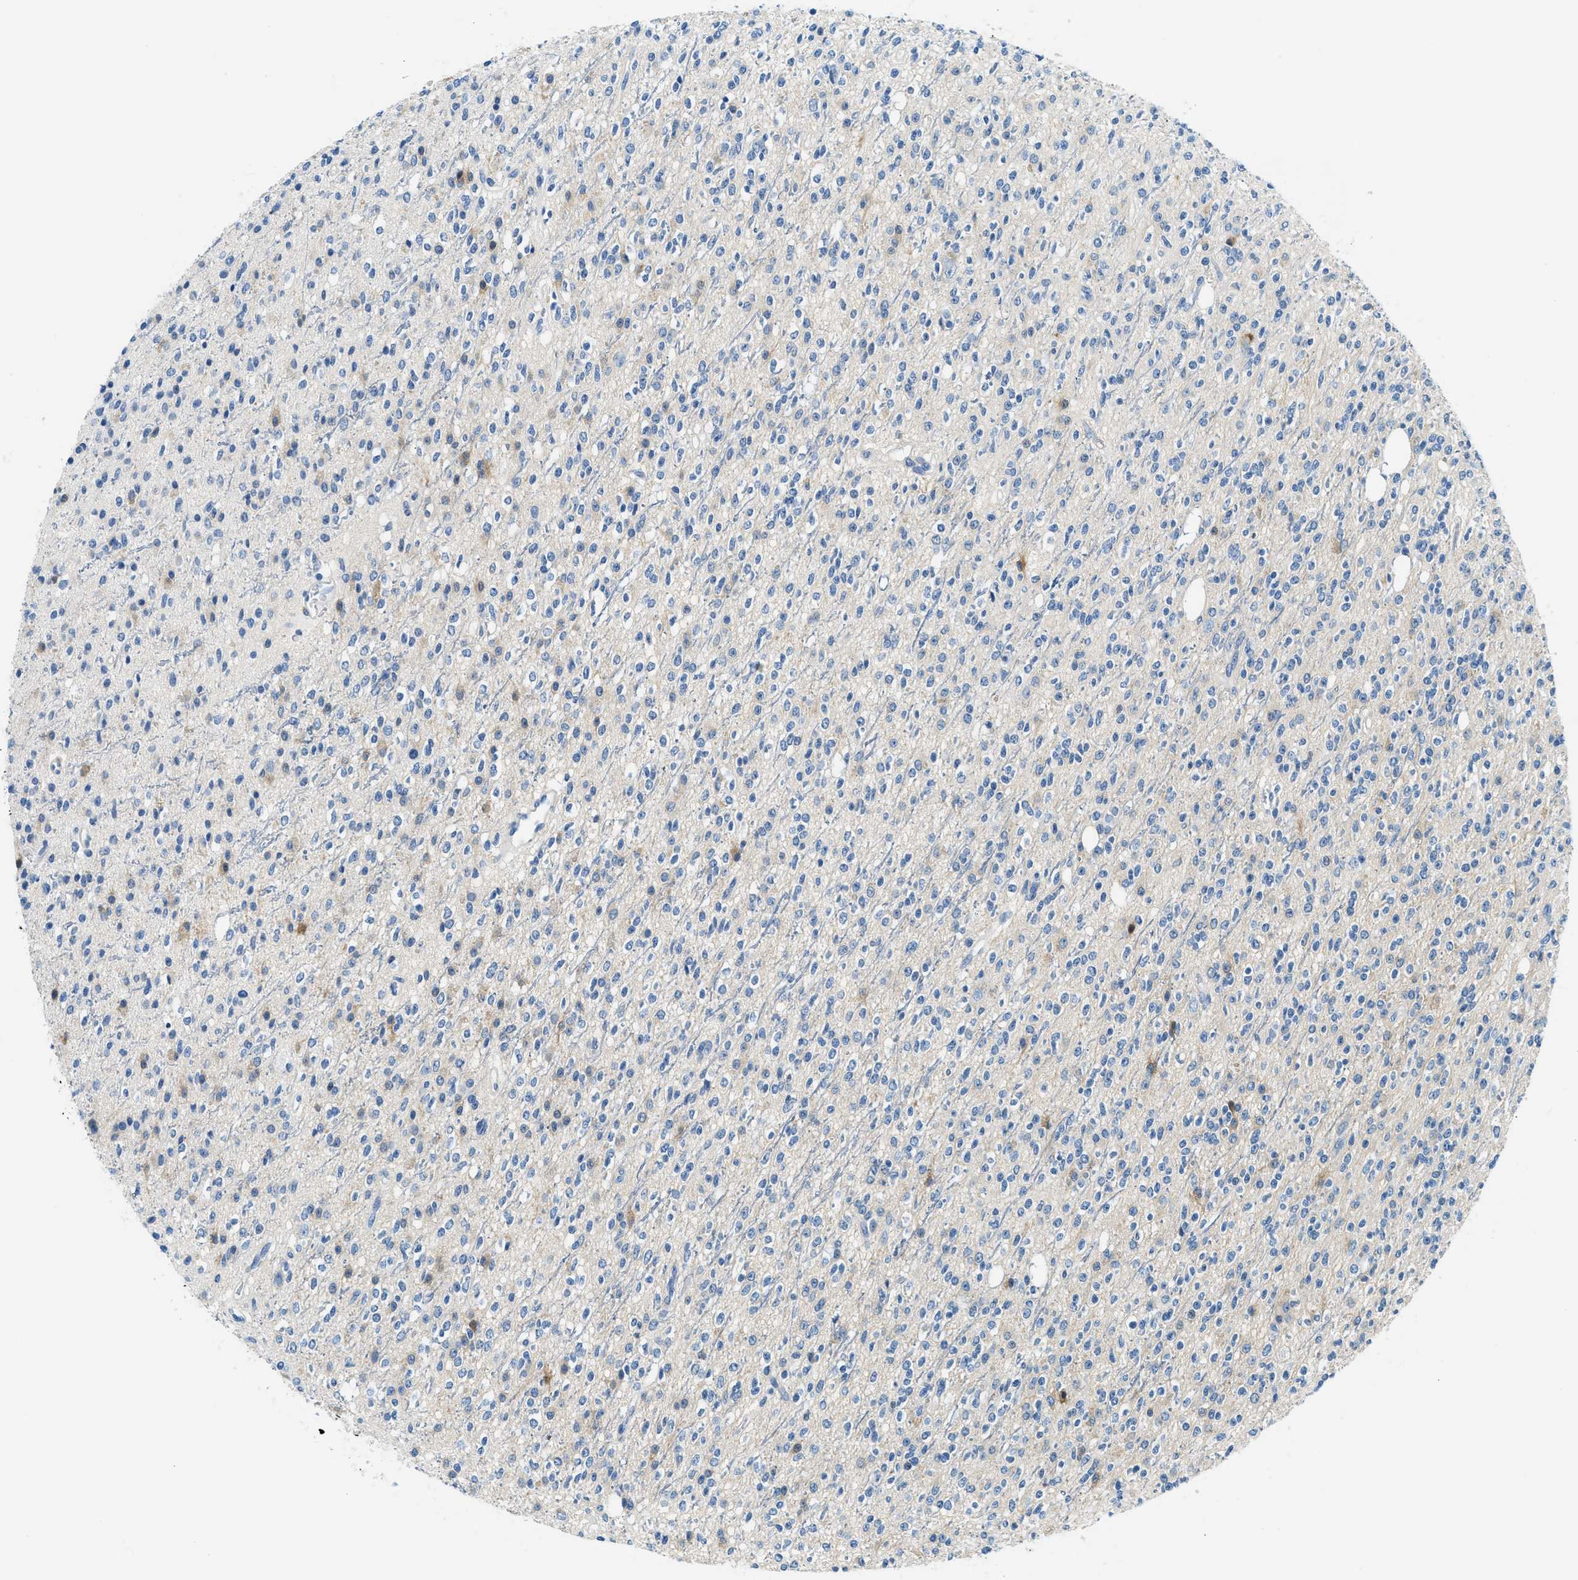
{"staining": {"intensity": "negative", "quantity": "none", "location": "none"}, "tissue": "glioma", "cell_type": "Tumor cells", "image_type": "cancer", "snomed": [{"axis": "morphology", "description": "Glioma, malignant, High grade"}, {"axis": "topography", "description": "Brain"}], "caption": "DAB immunohistochemical staining of glioma shows no significant staining in tumor cells.", "gene": "CLDN18", "patient": {"sex": "male", "age": 34}}